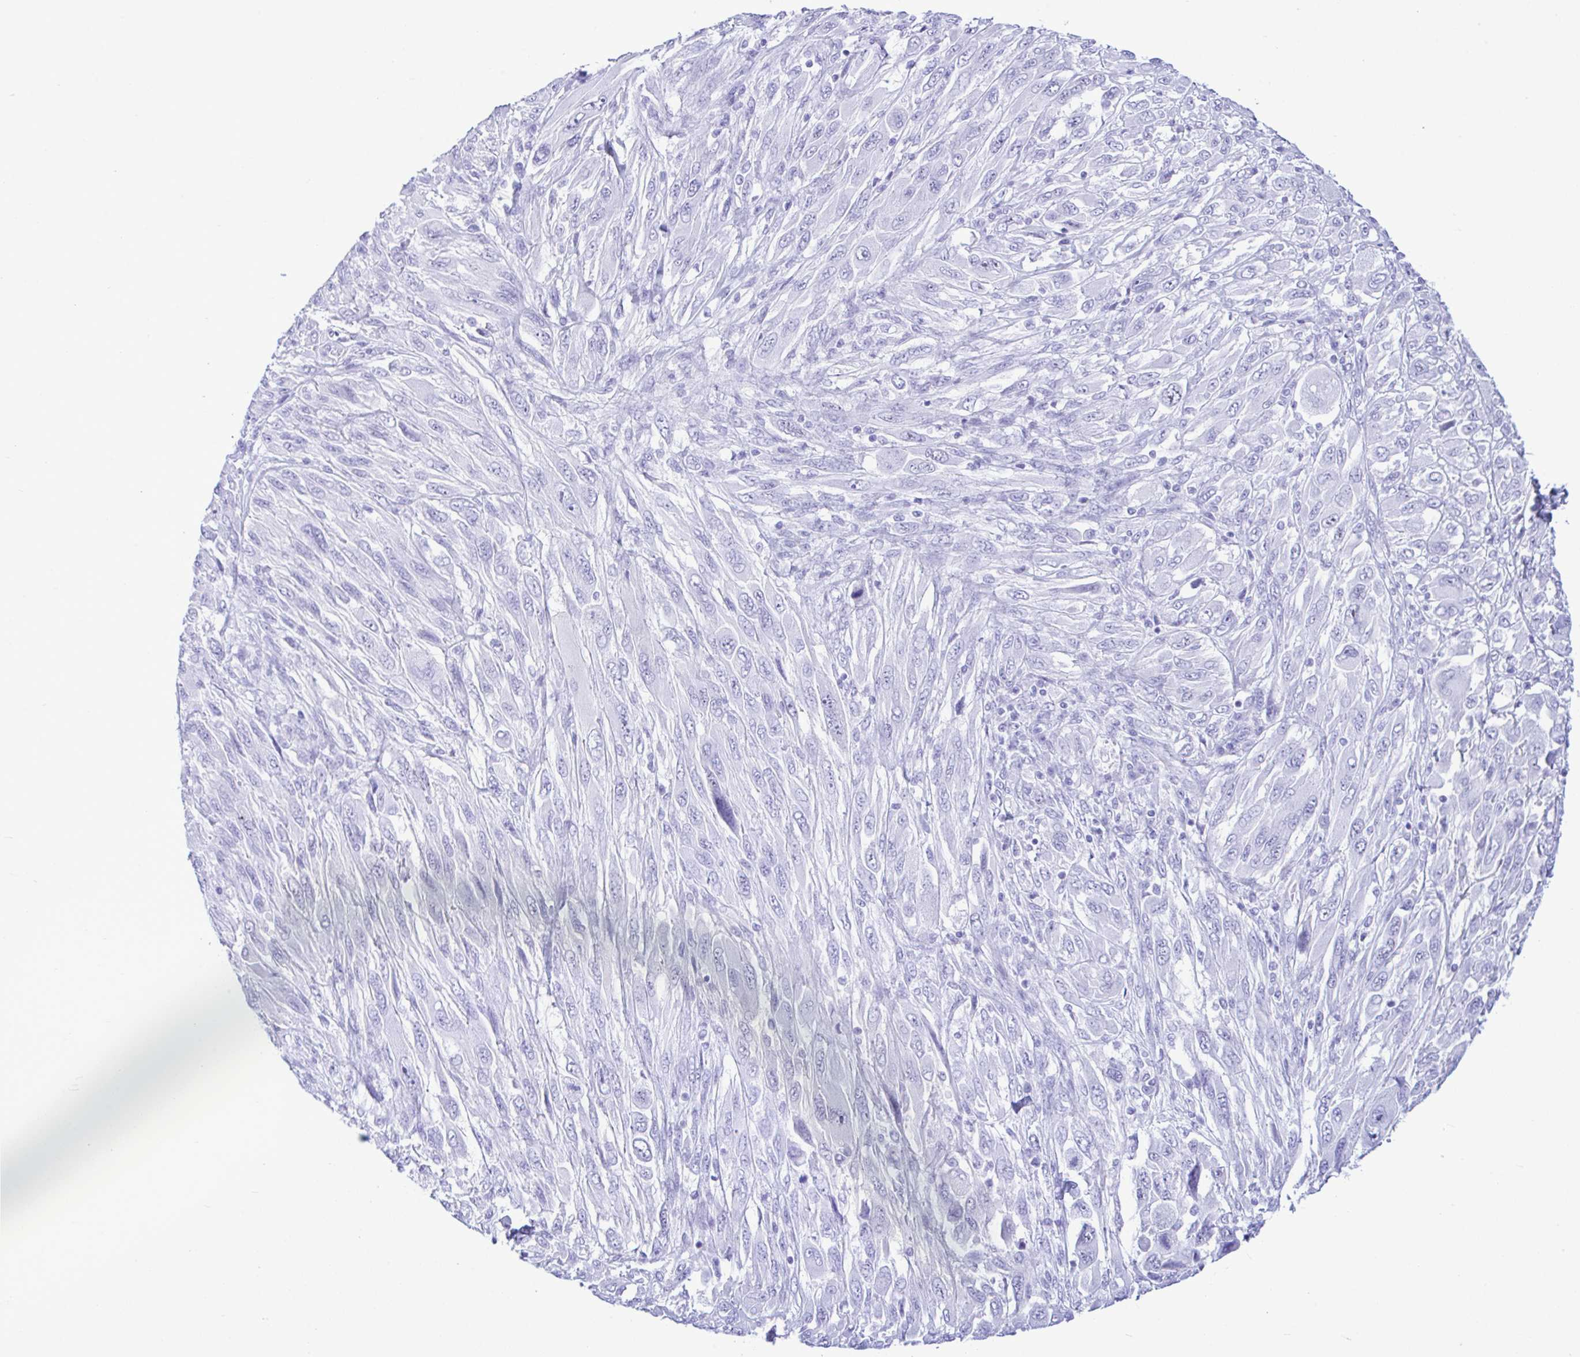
{"staining": {"intensity": "negative", "quantity": "none", "location": "none"}, "tissue": "melanoma", "cell_type": "Tumor cells", "image_type": "cancer", "snomed": [{"axis": "morphology", "description": "Malignant melanoma, NOS"}, {"axis": "topography", "description": "Skin"}], "caption": "Tumor cells show no significant positivity in melanoma.", "gene": "SELENOV", "patient": {"sex": "female", "age": 91}}